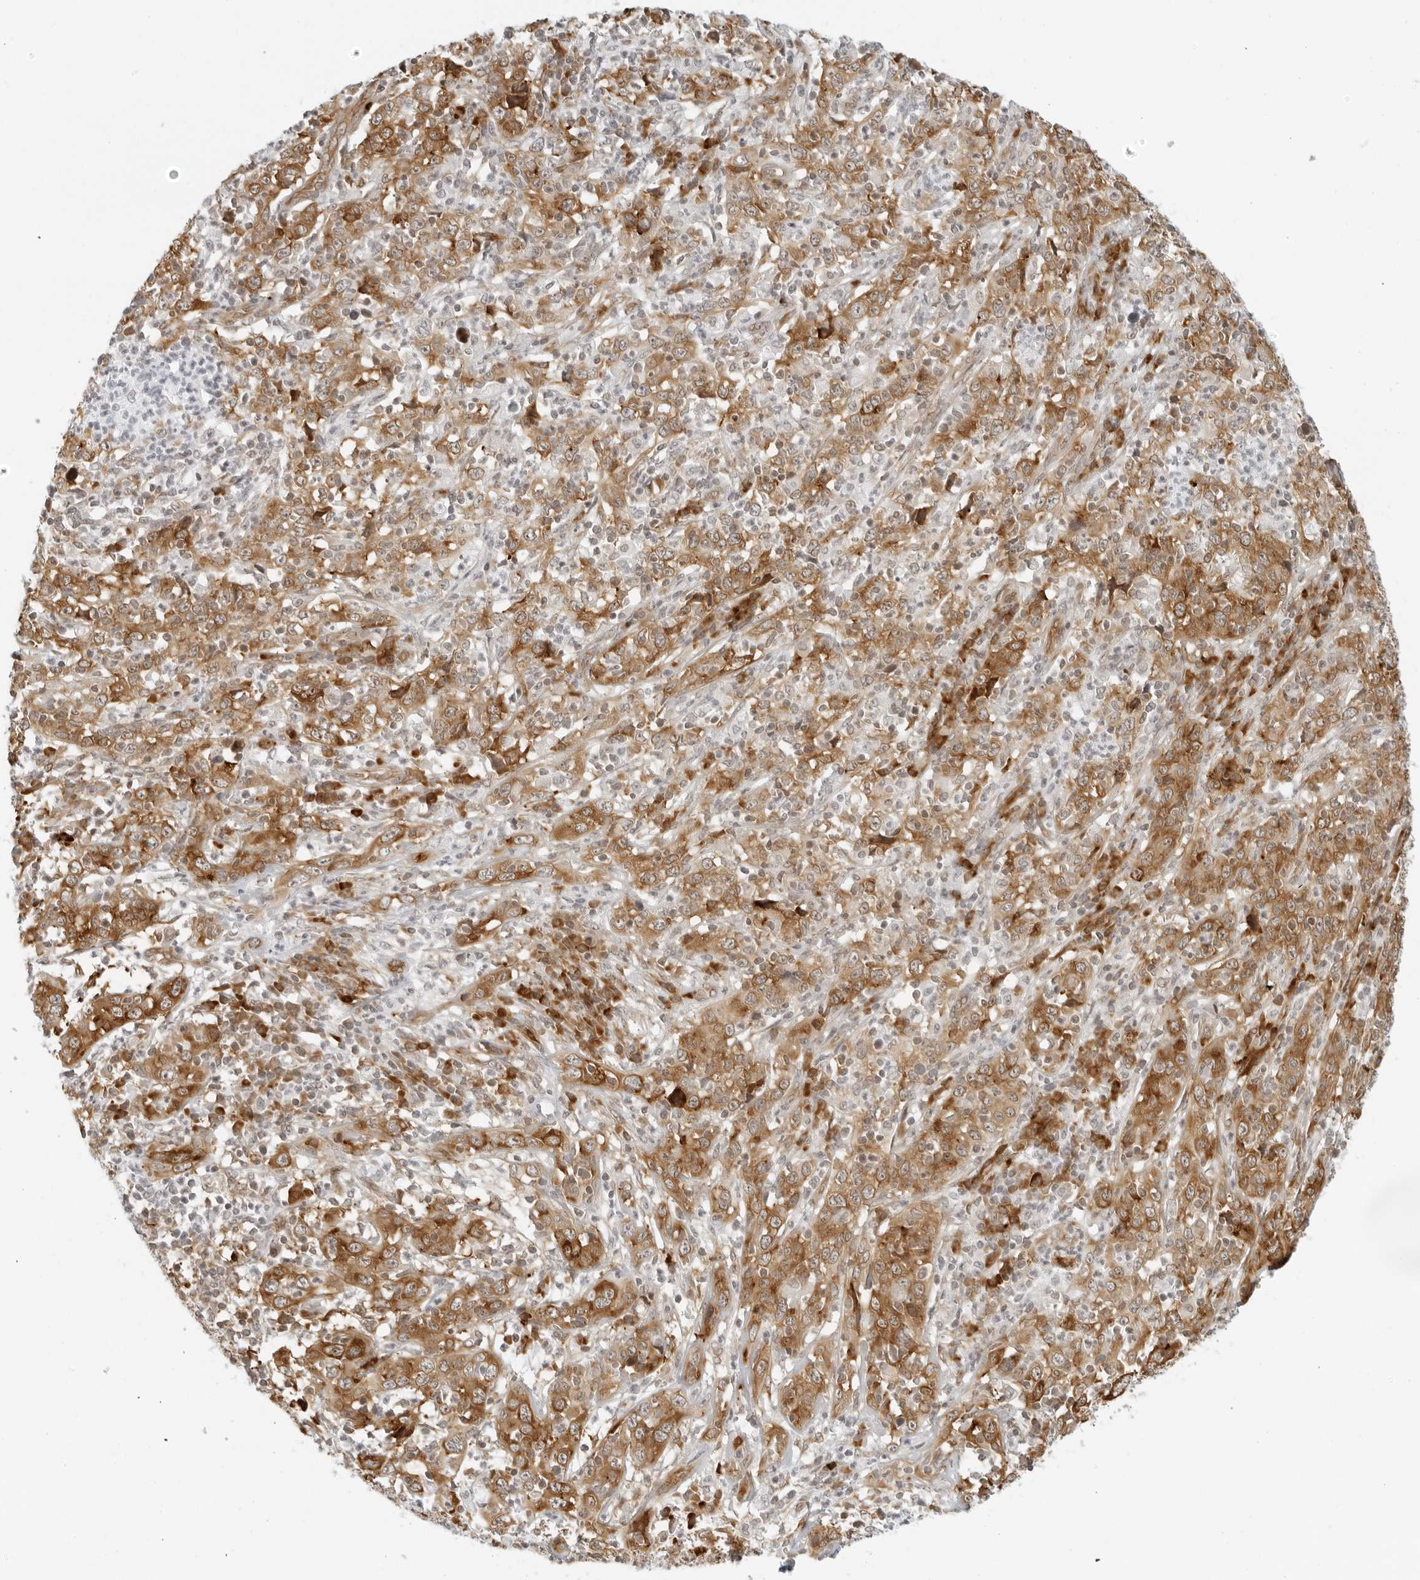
{"staining": {"intensity": "moderate", "quantity": ">75%", "location": "cytoplasmic/membranous"}, "tissue": "cervical cancer", "cell_type": "Tumor cells", "image_type": "cancer", "snomed": [{"axis": "morphology", "description": "Squamous cell carcinoma, NOS"}, {"axis": "topography", "description": "Cervix"}], "caption": "Moderate cytoplasmic/membranous expression for a protein is identified in approximately >75% of tumor cells of cervical squamous cell carcinoma using IHC.", "gene": "EIF4G1", "patient": {"sex": "female", "age": 46}}